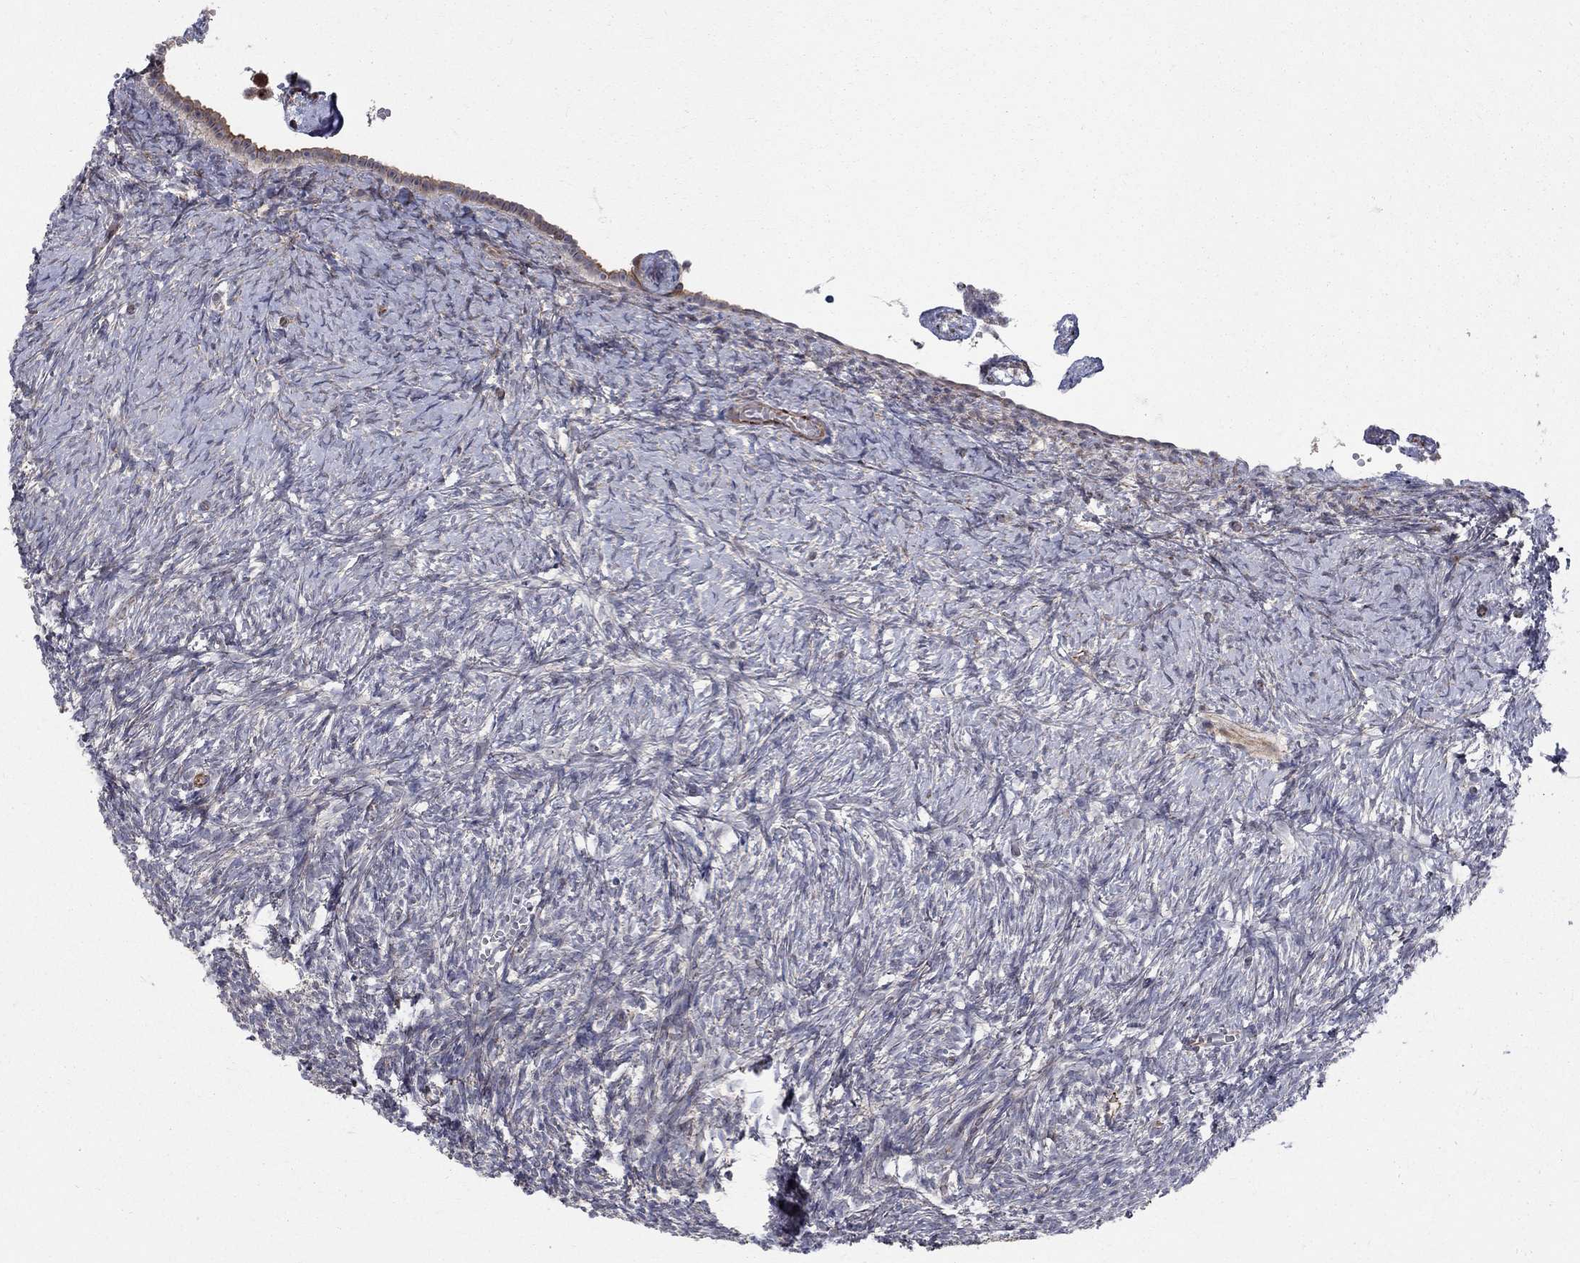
{"staining": {"intensity": "negative", "quantity": "none", "location": "none"}, "tissue": "ovary", "cell_type": "Ovarian stroma cells", "image_type": "normal", "snomed": [{"axis": "morphology", "description": "Normal tissue, NOS"}, {"axis": "topography", "description": "Ovary"}], "caption": "Protein analysis of unremarkable ovary reveals no significant positivity in ovarian stroma cells.", "gene": "MSRA", "patient": {"sex": "female", "age": 43}}